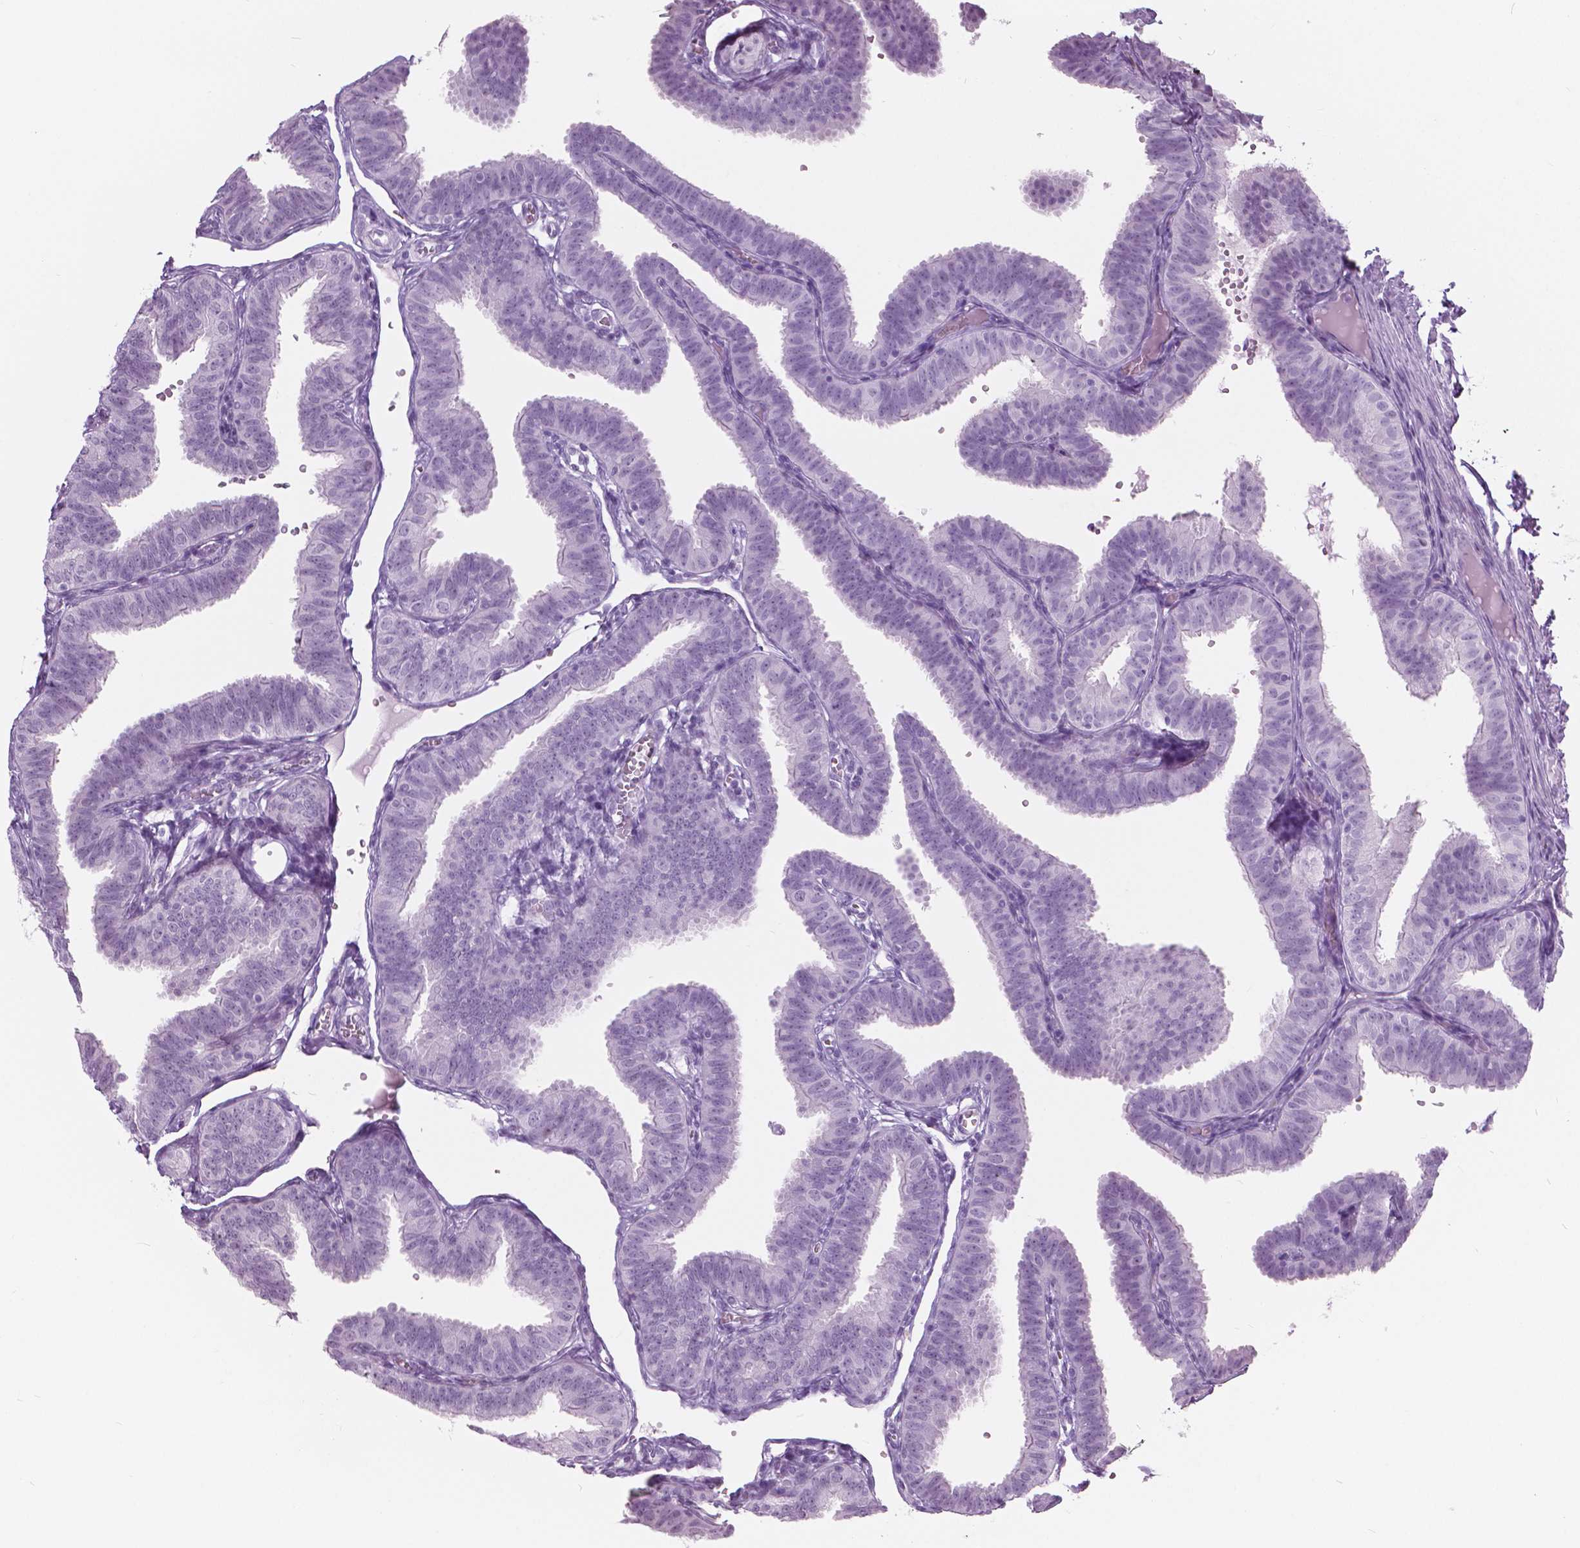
{"staining": {"intensity": "negative", "quantity": "none", "location": "none"}, "tissue": "fallopian tube", "cell_type": "Glandular cells", "image_type": "normal", "snomed": [{"axis": "morphology", "description": "Normal tissue, NOS"}, {"axis": "topography", "description": "Fallopian tube"}], "caption": "Fallopian tube was stained to show a protein in brown. There is no significant expression in glandular cells. (DAB (3,3'-diaminobenzidine) IHC with hematoxylin counter stain).", "gene": "SFTPD", "patient": {"sex": "female", "age": 25}}